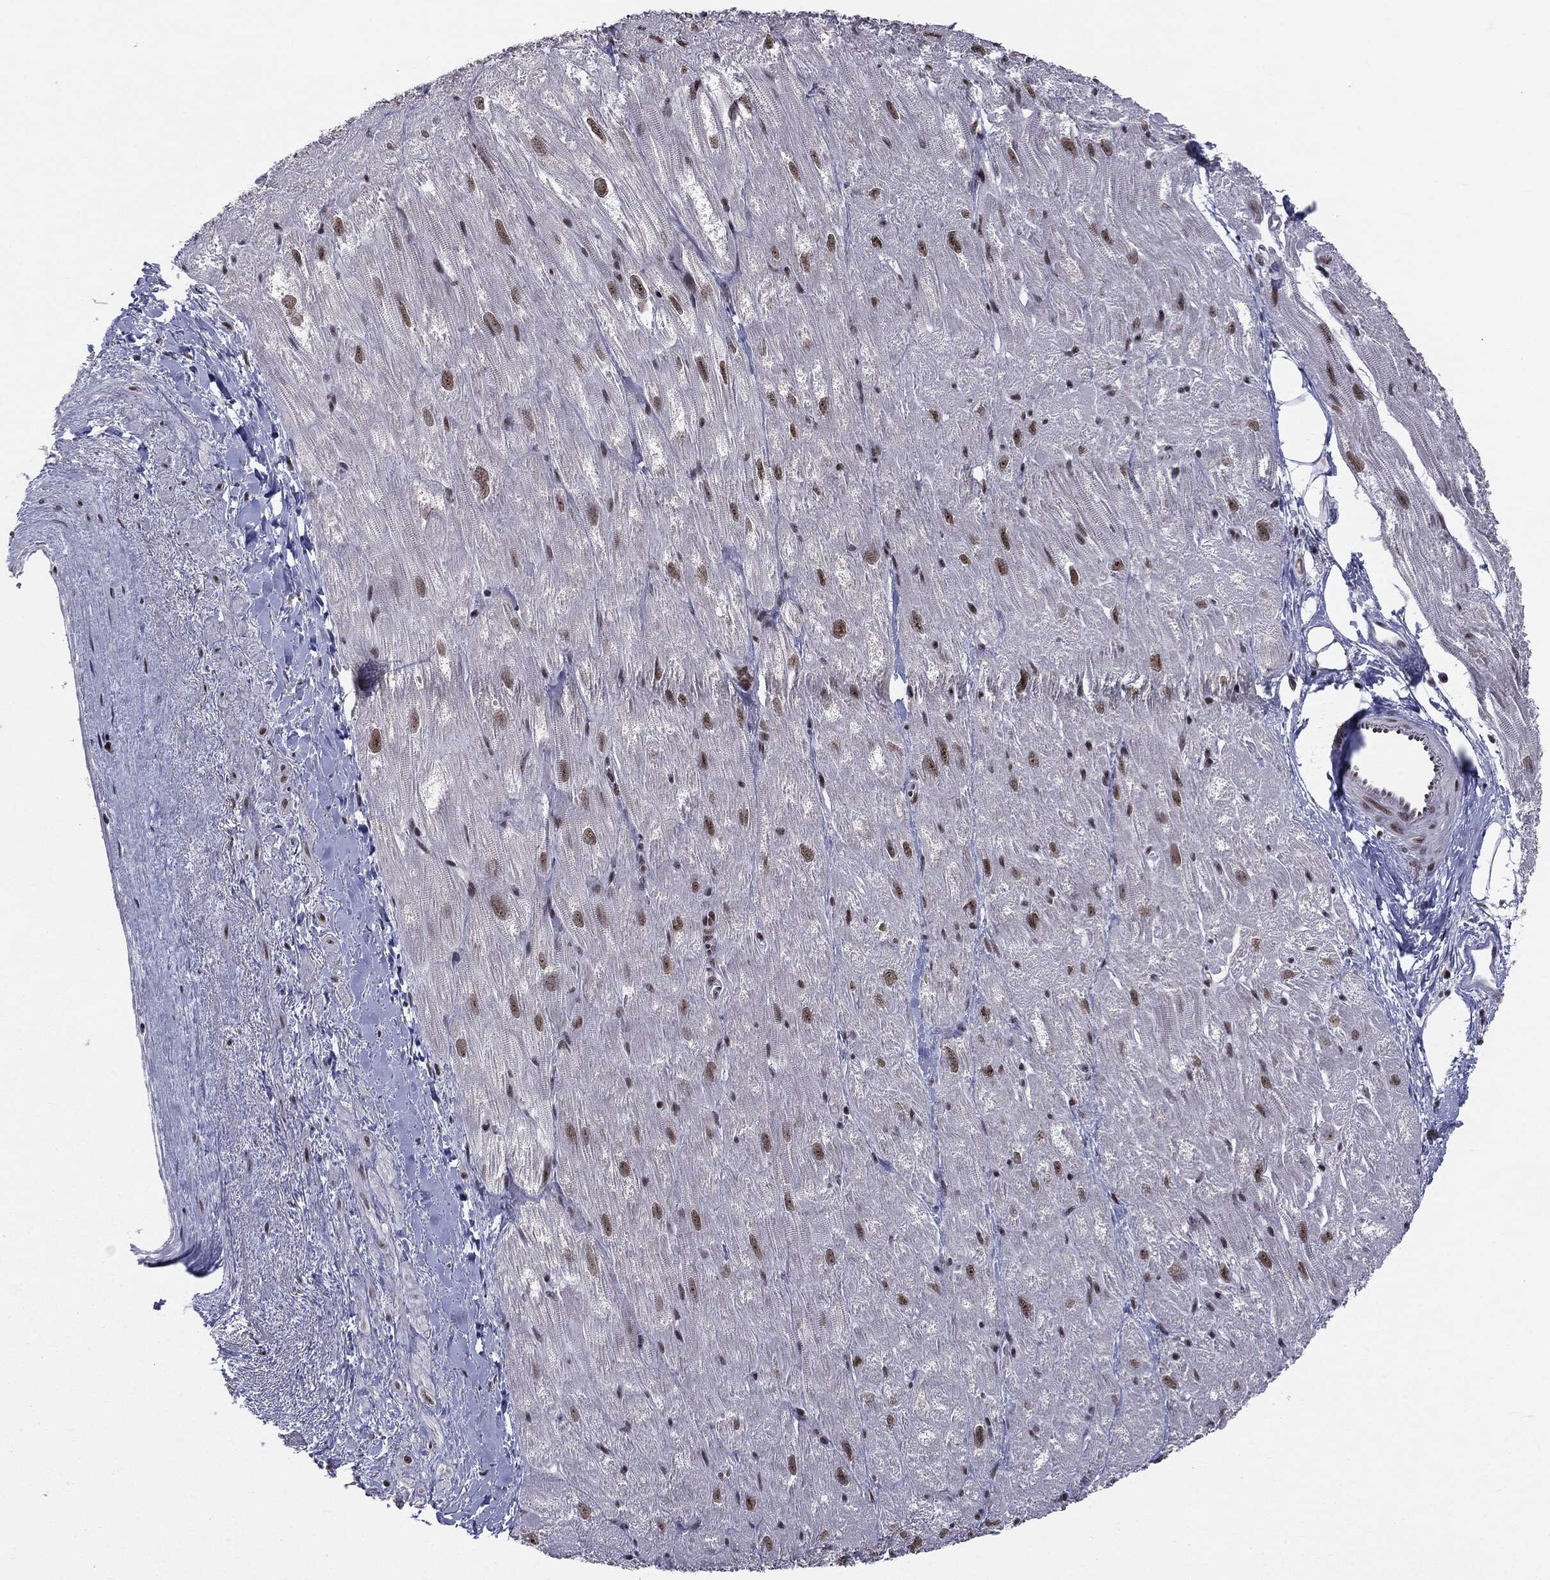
{"staining": {"intensity": "moderate", "quantity": "<25%", "location": "nuclear"}, "tissue": "heart muscle", "cell_type": "Cardiomyocytes", "image_type": "normal", "snomed": [{"axis": "morphology", "description": "Normal tissue, NOS"}, {"axis": "topography", "description": "Heart"}], "caption": "Protein staining by IHC displays moderate nuclear positivity in approximately <25% of cardiomyocytes in benign heart muscle.", "gene": "MDC1", "patient": {"sex": "male", "age": 62}}